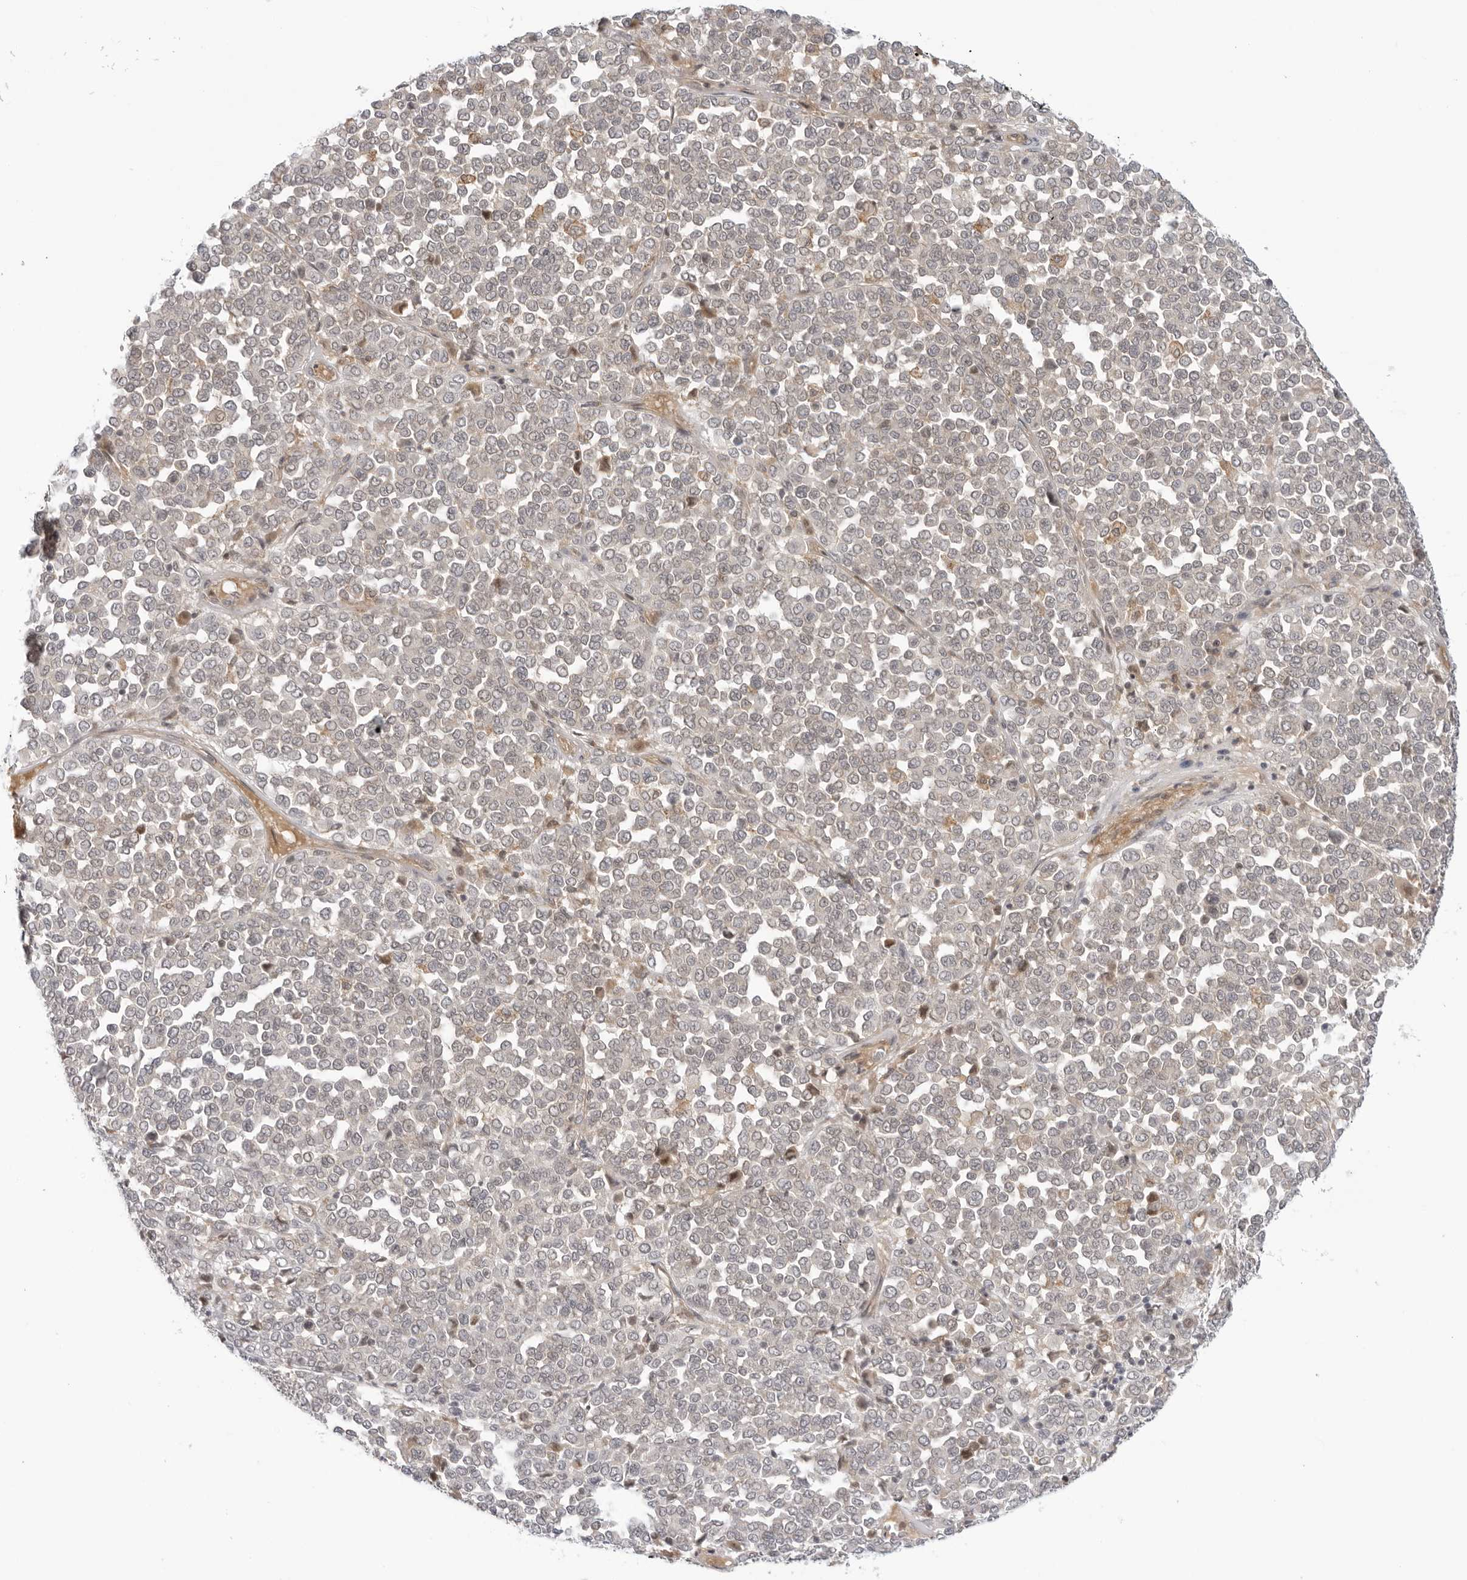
{"staining": {"intensity": "negative", "quantity": "none", "location": "none"}, "tissue": "melanoma", "cell_type": "Tumor cells", "image_type": "cancer", "snomed": [{"axis": "morphology", "description": "Malignant melanoma, Metastatic site"}, {"axis": "topography", "description": "Pancreas"}], "caption": "An image of melanoma stained for a protein displays no brown staining in tumor cells.", "gene": "SUGCT", "patient": {"sex": "female", "age": 30}}